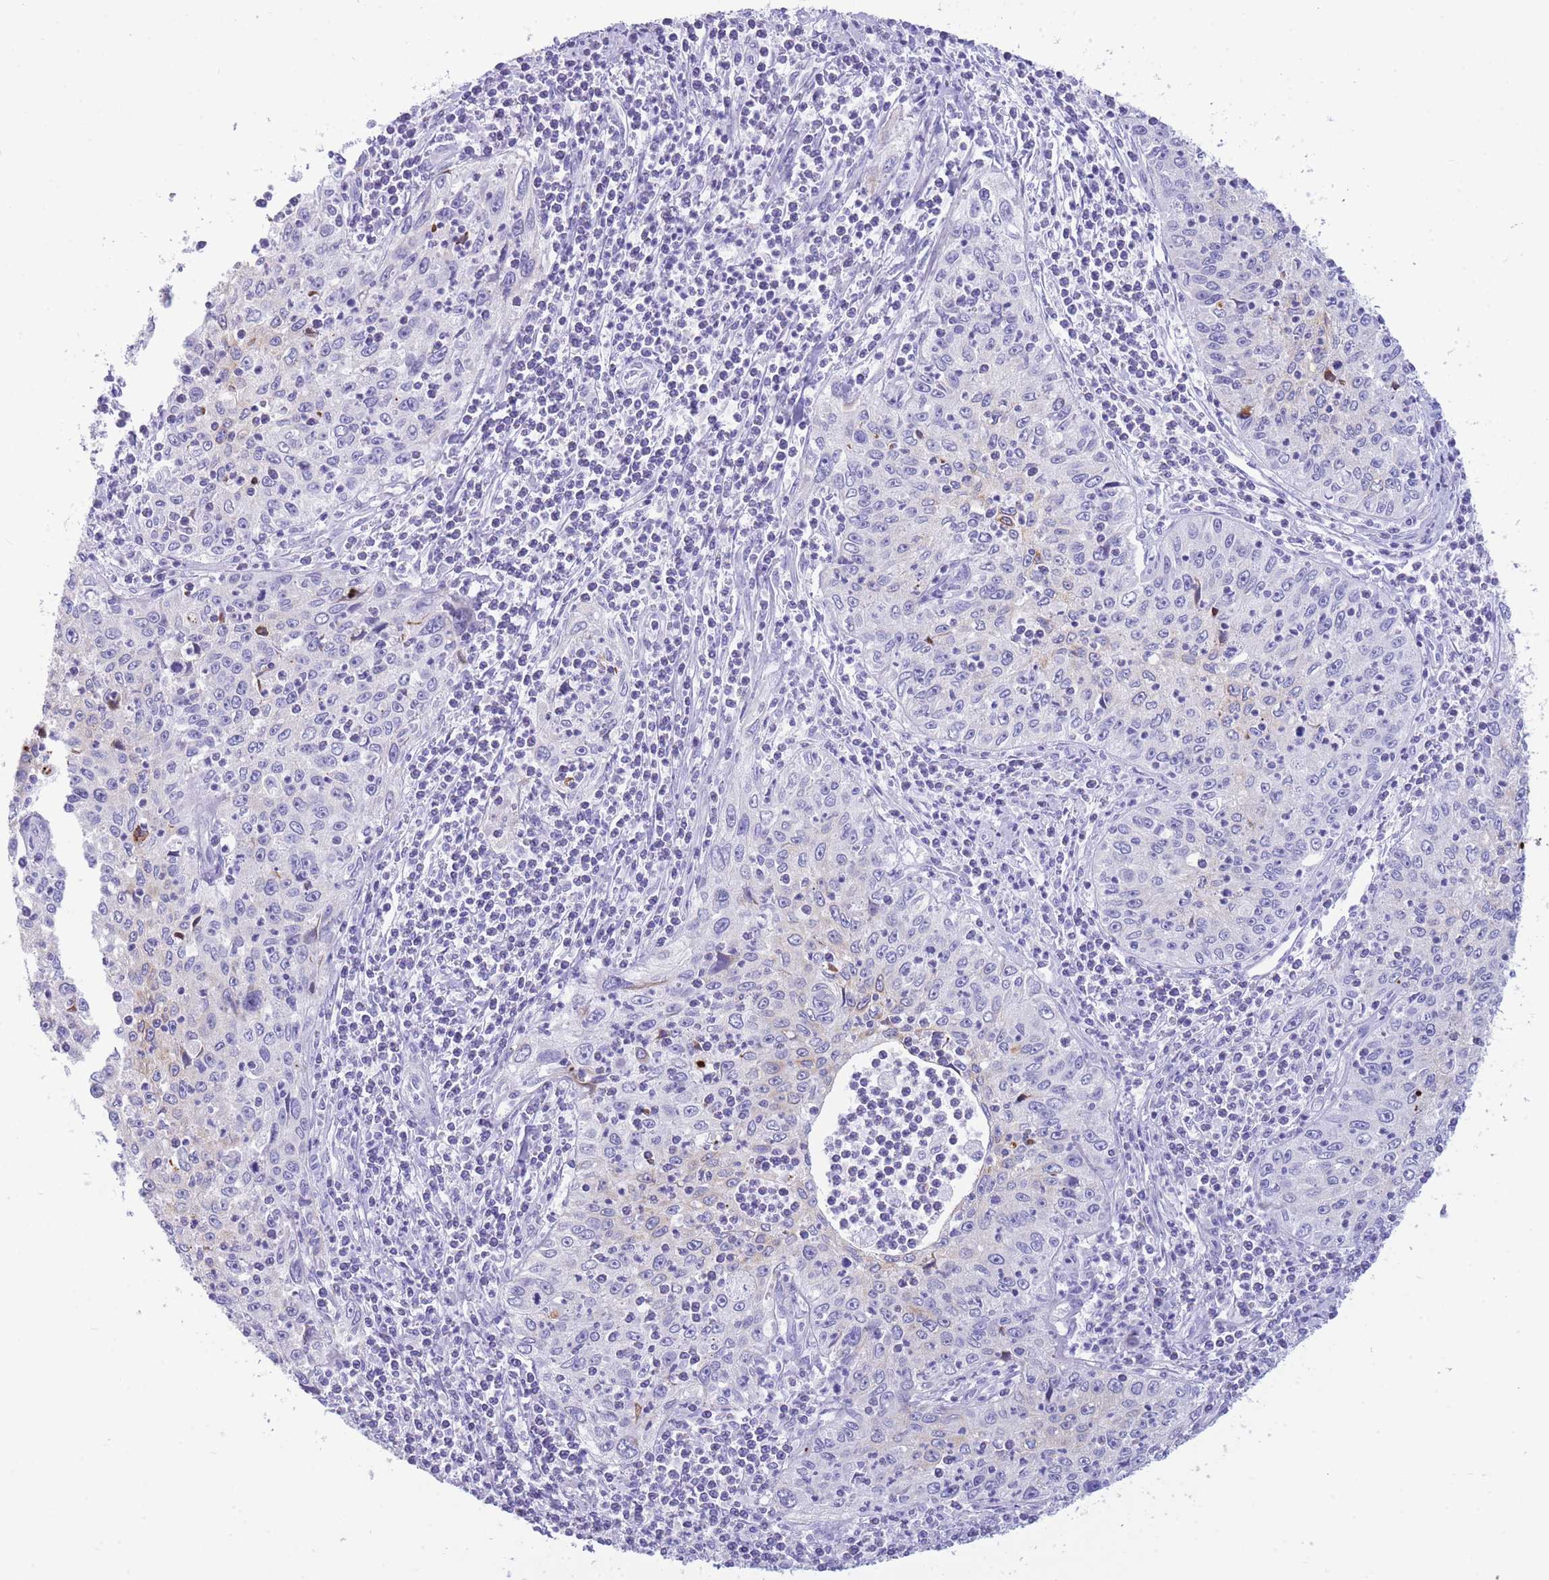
{"staining": {"intensity": "negative", "quantity": "none", "location": "none"}, "tissue": "cervical cancer", "cell_type": "Tumor cells", "image_type": "cancer", "snomed": [{"axis": "morphology", "description": "Squamous cell carcinoma, NOS"}, {"axis": "topography", "description": "Cervix"}], "caption": "Immunohistochemical staining of cervical squamous cell carcinoma exhibits no significant positivity in tumor cells. (DAB (3,3'-diaminobenzidine) IHC, high magnification).", "gene": "VWA8", "patient": {"sex": "female", "age": 30}}